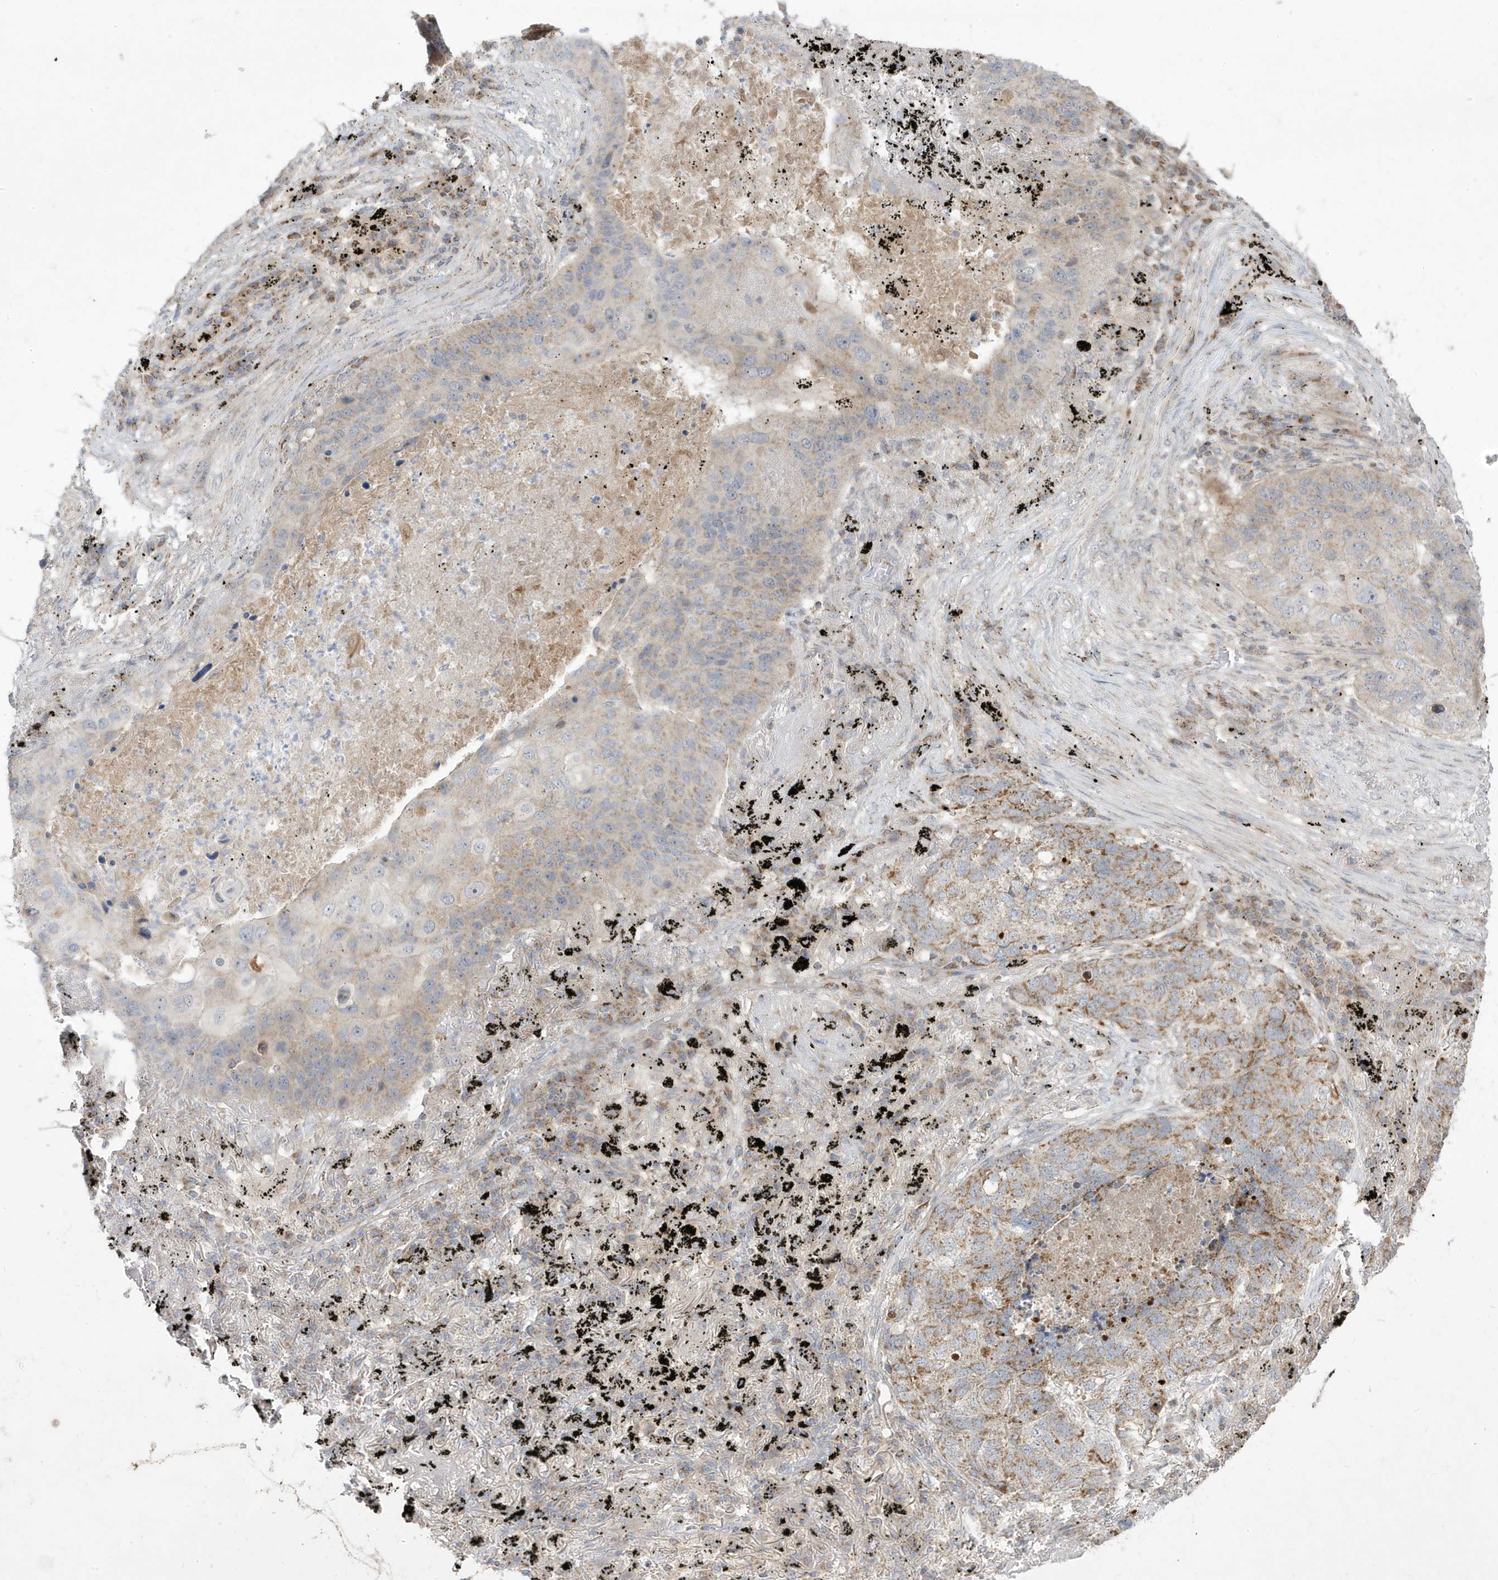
{"staining": {"intensity": "moderate", "quantity": "25%-75%", "location": "cytoplasmic/membranous"}, "tissue": "lung cancer", "cell_type": "Tumor cells", "image_type": "cancer", "snomed": [{"axis": "morphology", "description": "Squamous cell carcinoma, NOS"}, {"axis": "topography", "description": "Lung"}], "caption": "A histopathology image of lung cancer (squamous cell carcinoma) stained for a protein demonstrates moderate cytoplasmic/membranous brown staining in tumor cells. (brown staining indicates protein expression, while blue staining denotes nuclei).", "gene": "ADAMTSL3", "patient": {"sex": "female", "age": 63}}